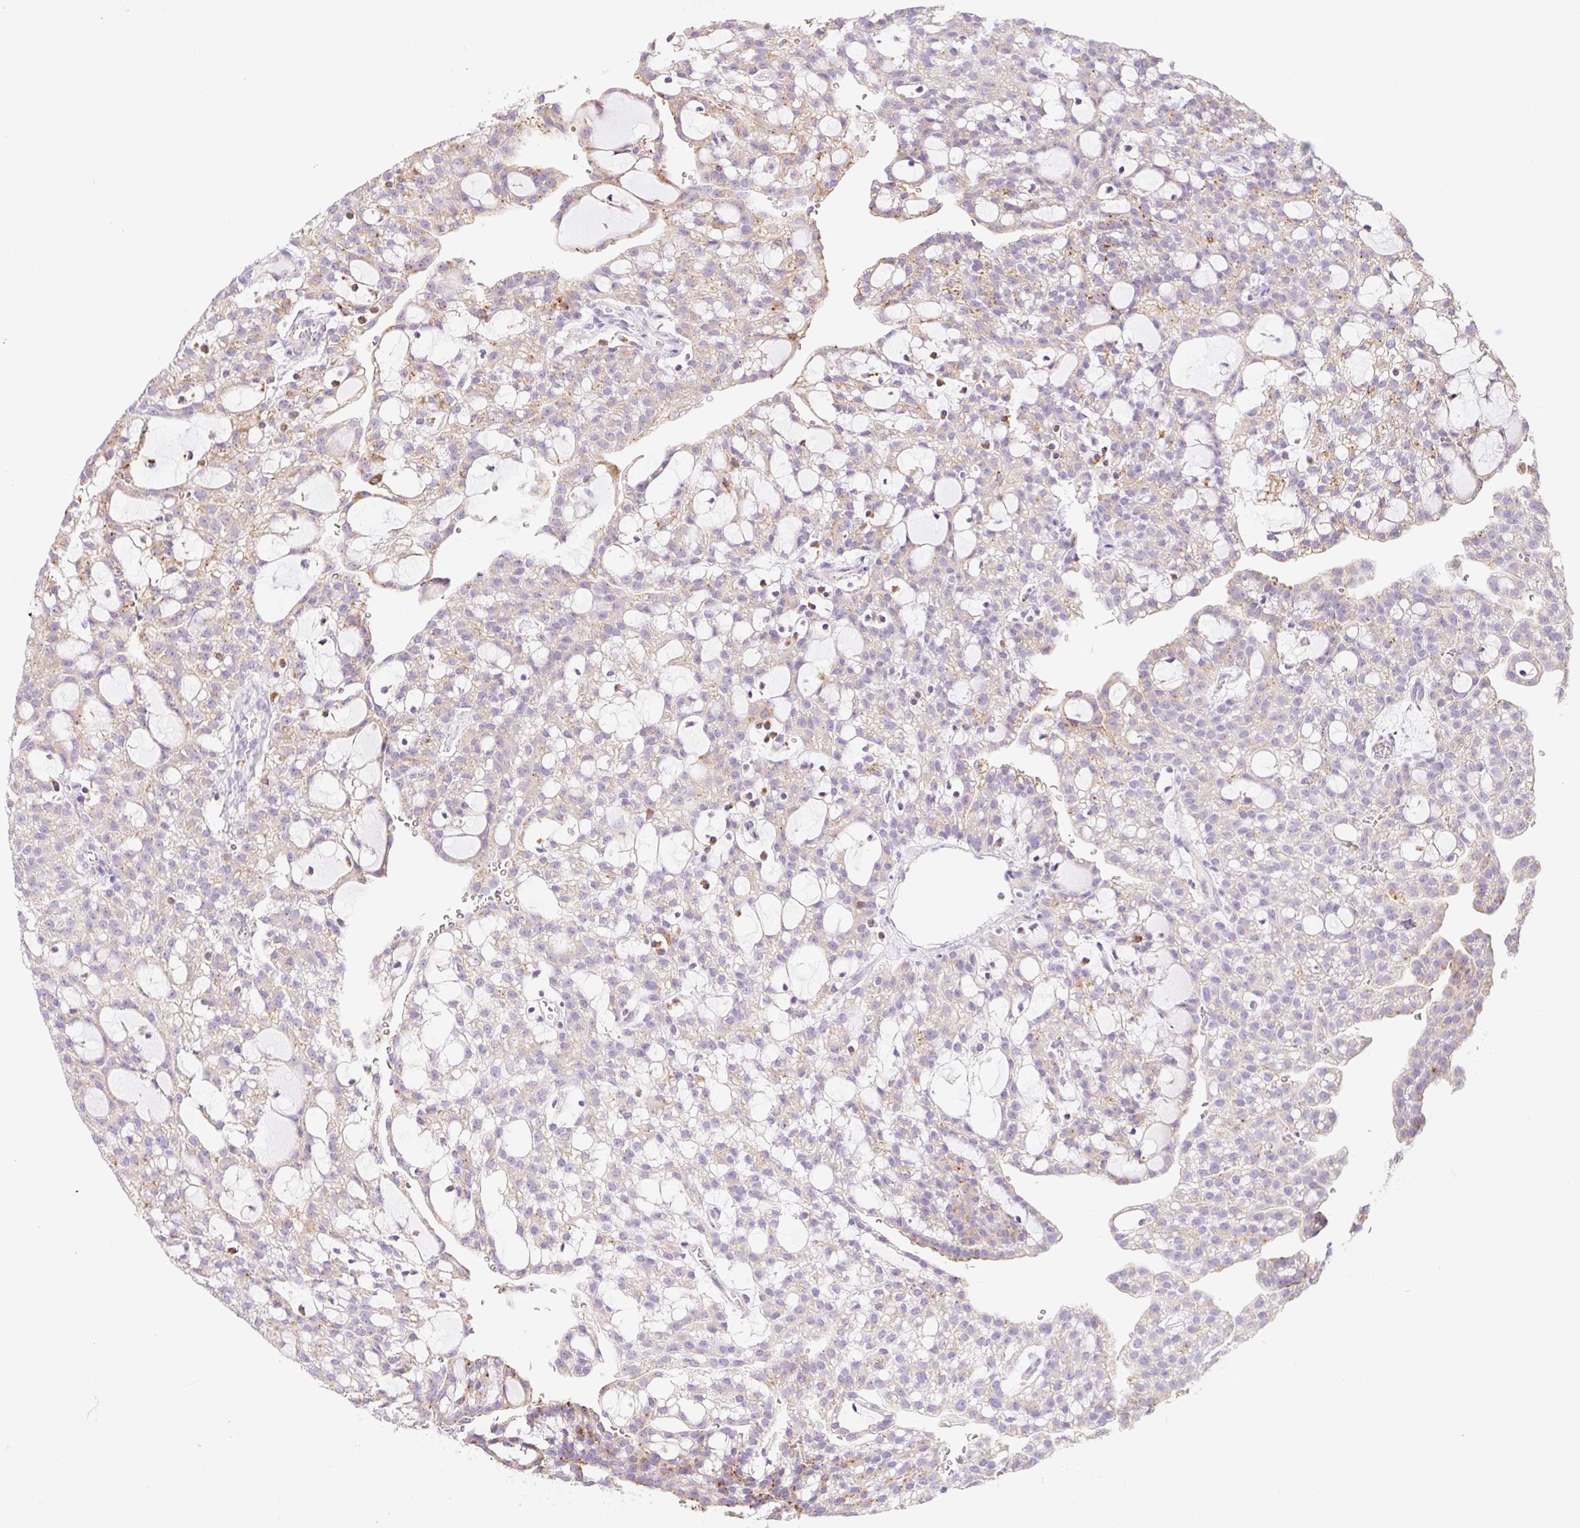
{"staining": {"intensity": "moderate", "quantity": "<25%", "location": "cytoplasmic/membranous"}, "tissue": "renal cancer", "cell_type": "Tumor cells", "image_type": "cancer", "snomed": [{"axis": "morphology", "description": "Adenocarcinoma, NOS"}, {"axis": "topography", "description": "Kidney"}], "caption": "High-power microscopy captured an immunohistochemistry (IHC) image of adenocarcinoma (renal), revealing moderate cytoplasmic/membranous staining in approximately <25% of tumor cells. Nuclei are stained in blue.", "gene": "CLEC3A", "patient": {"sex": "male", "age": 63}}